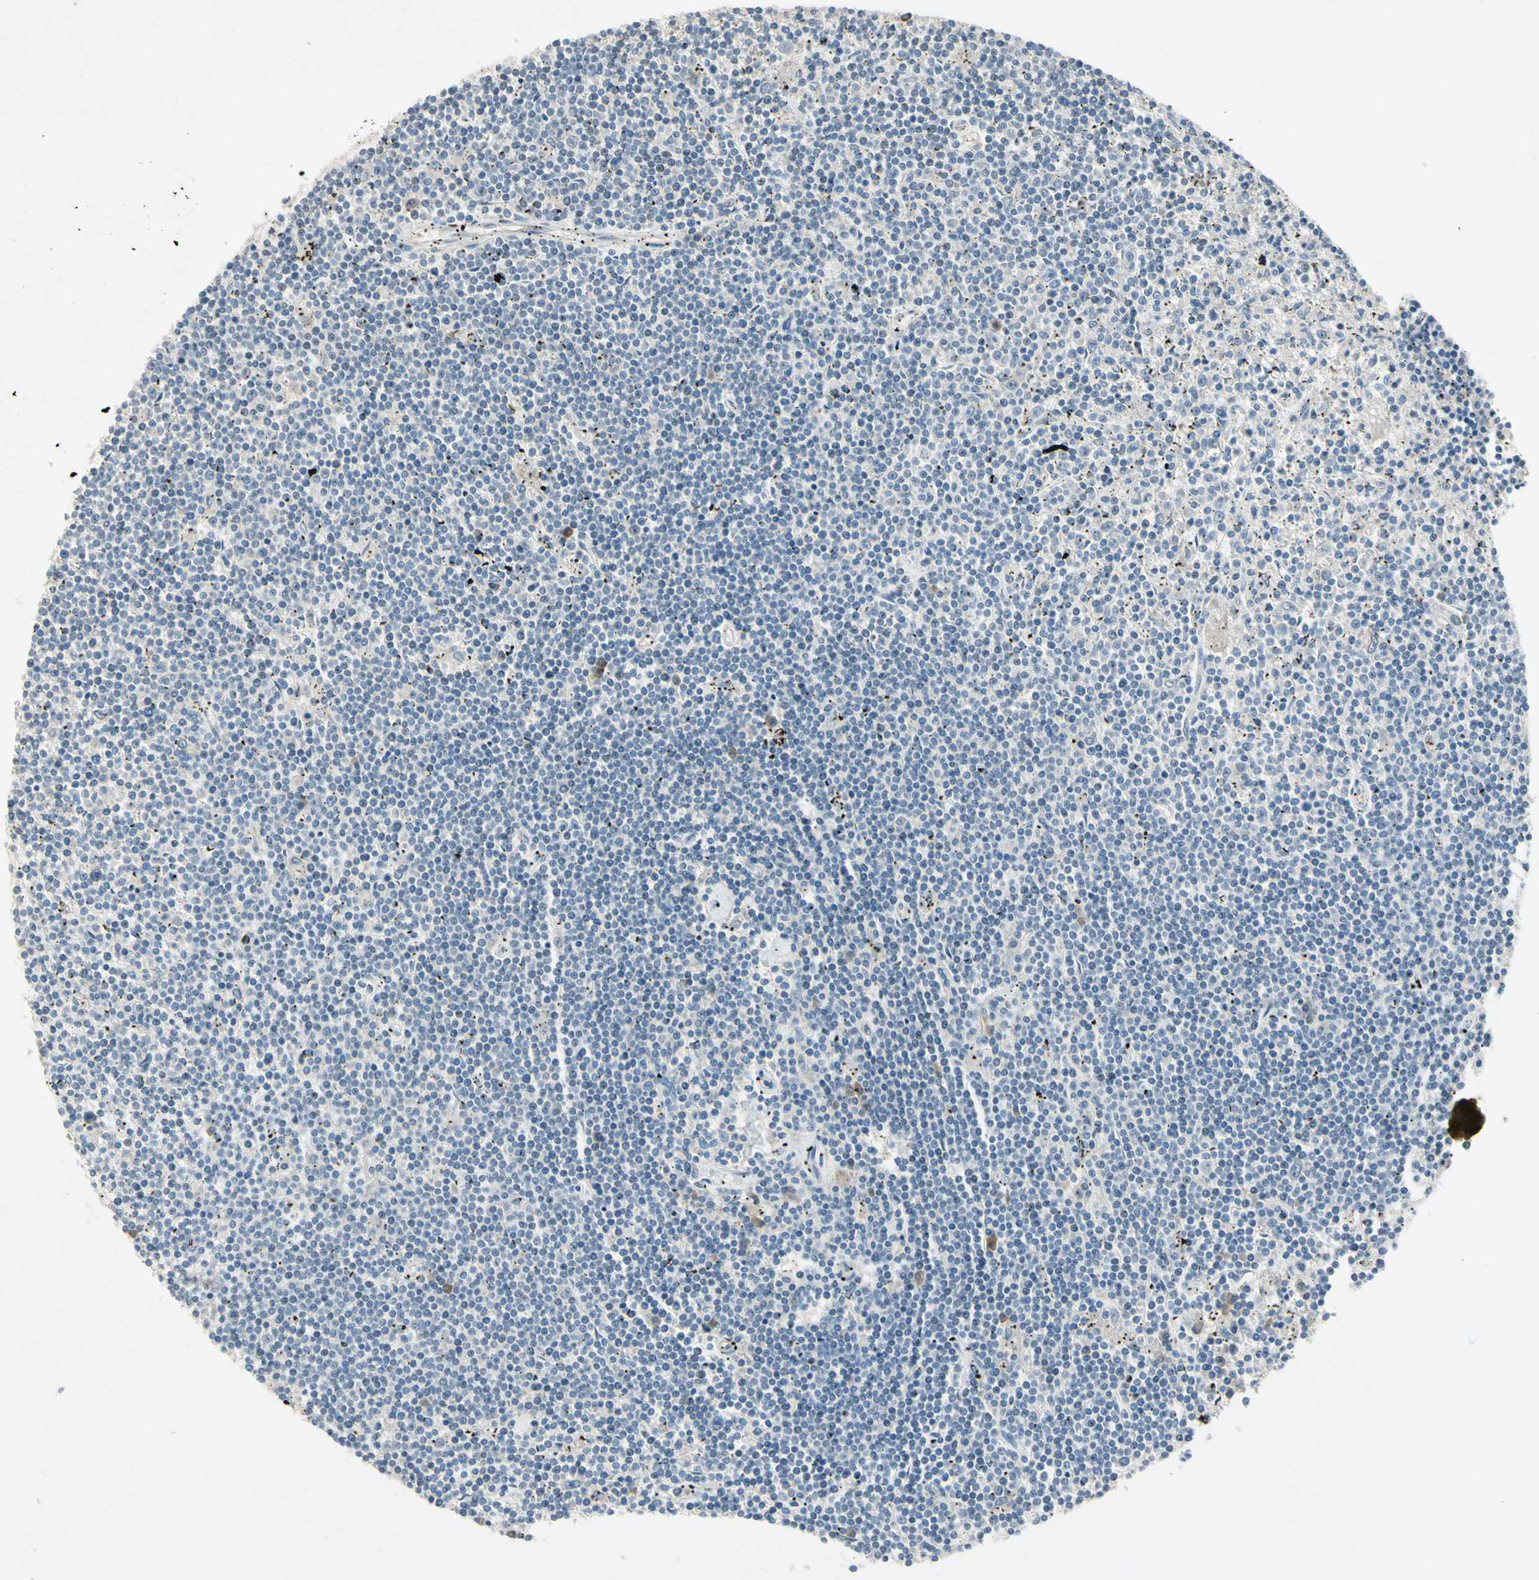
{"staining": {"intensity": "negative", "quantity": "none", "location": "none"}, "tissue": "lymphoma", "cell_type": "Tumor cells", "image_type": "cancer", "snomed": [{"axis": "morphology", "description": "Malignant lymphoma, non-Hodgkin's type, Low grade"}, {"axis": "topography", "description": "Spleen"}], "caption": "Histopathology image shows no protein expression in tumor cells of lymphoma tissue. The staining is performed using DAB brown chromogen with nuclei counter-stained in using hematoxylin.", "gene": "AATK", "patient": {"sex": "male", "age": 76}}